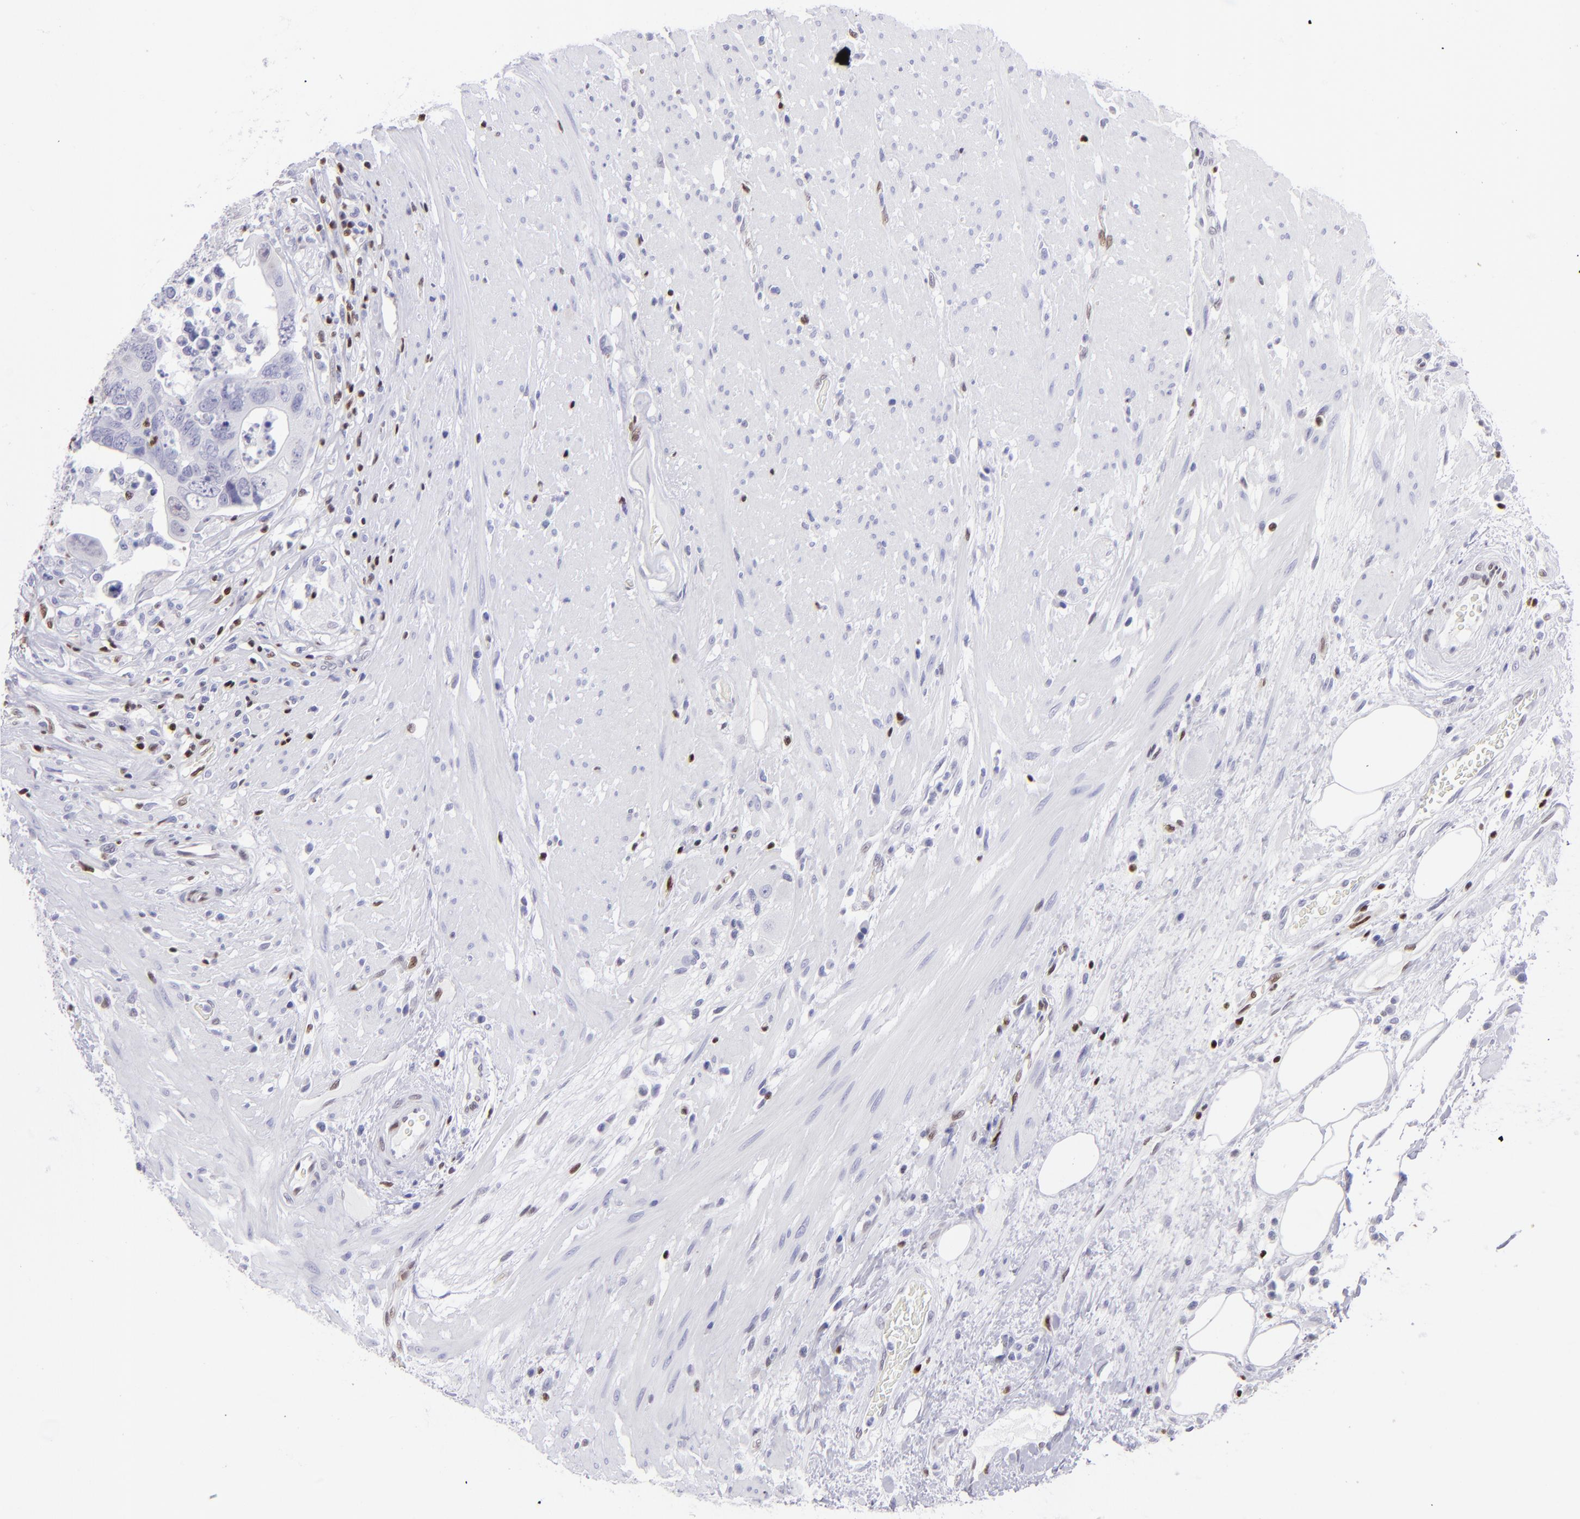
{"staining": {"intensity": "negative", "quantity": "none", "location": "none"}, "tissue": "colorectal cancer", "cell_type": "Tumor cells", "image_type": "cancer", "snomed": [{"axis": "morphology", "description": "Adenocarcinoma, NOS"}, {"axis": "topography", "description": "Rectum"}], "caption": "Tumor cells are negative for brown protein staining in colorectal cancer. (Immunohistochemistry, brightfield microscopy, high magnification).", "gene": "ETS1", "patient": {"sex": "male", "age": 53}}